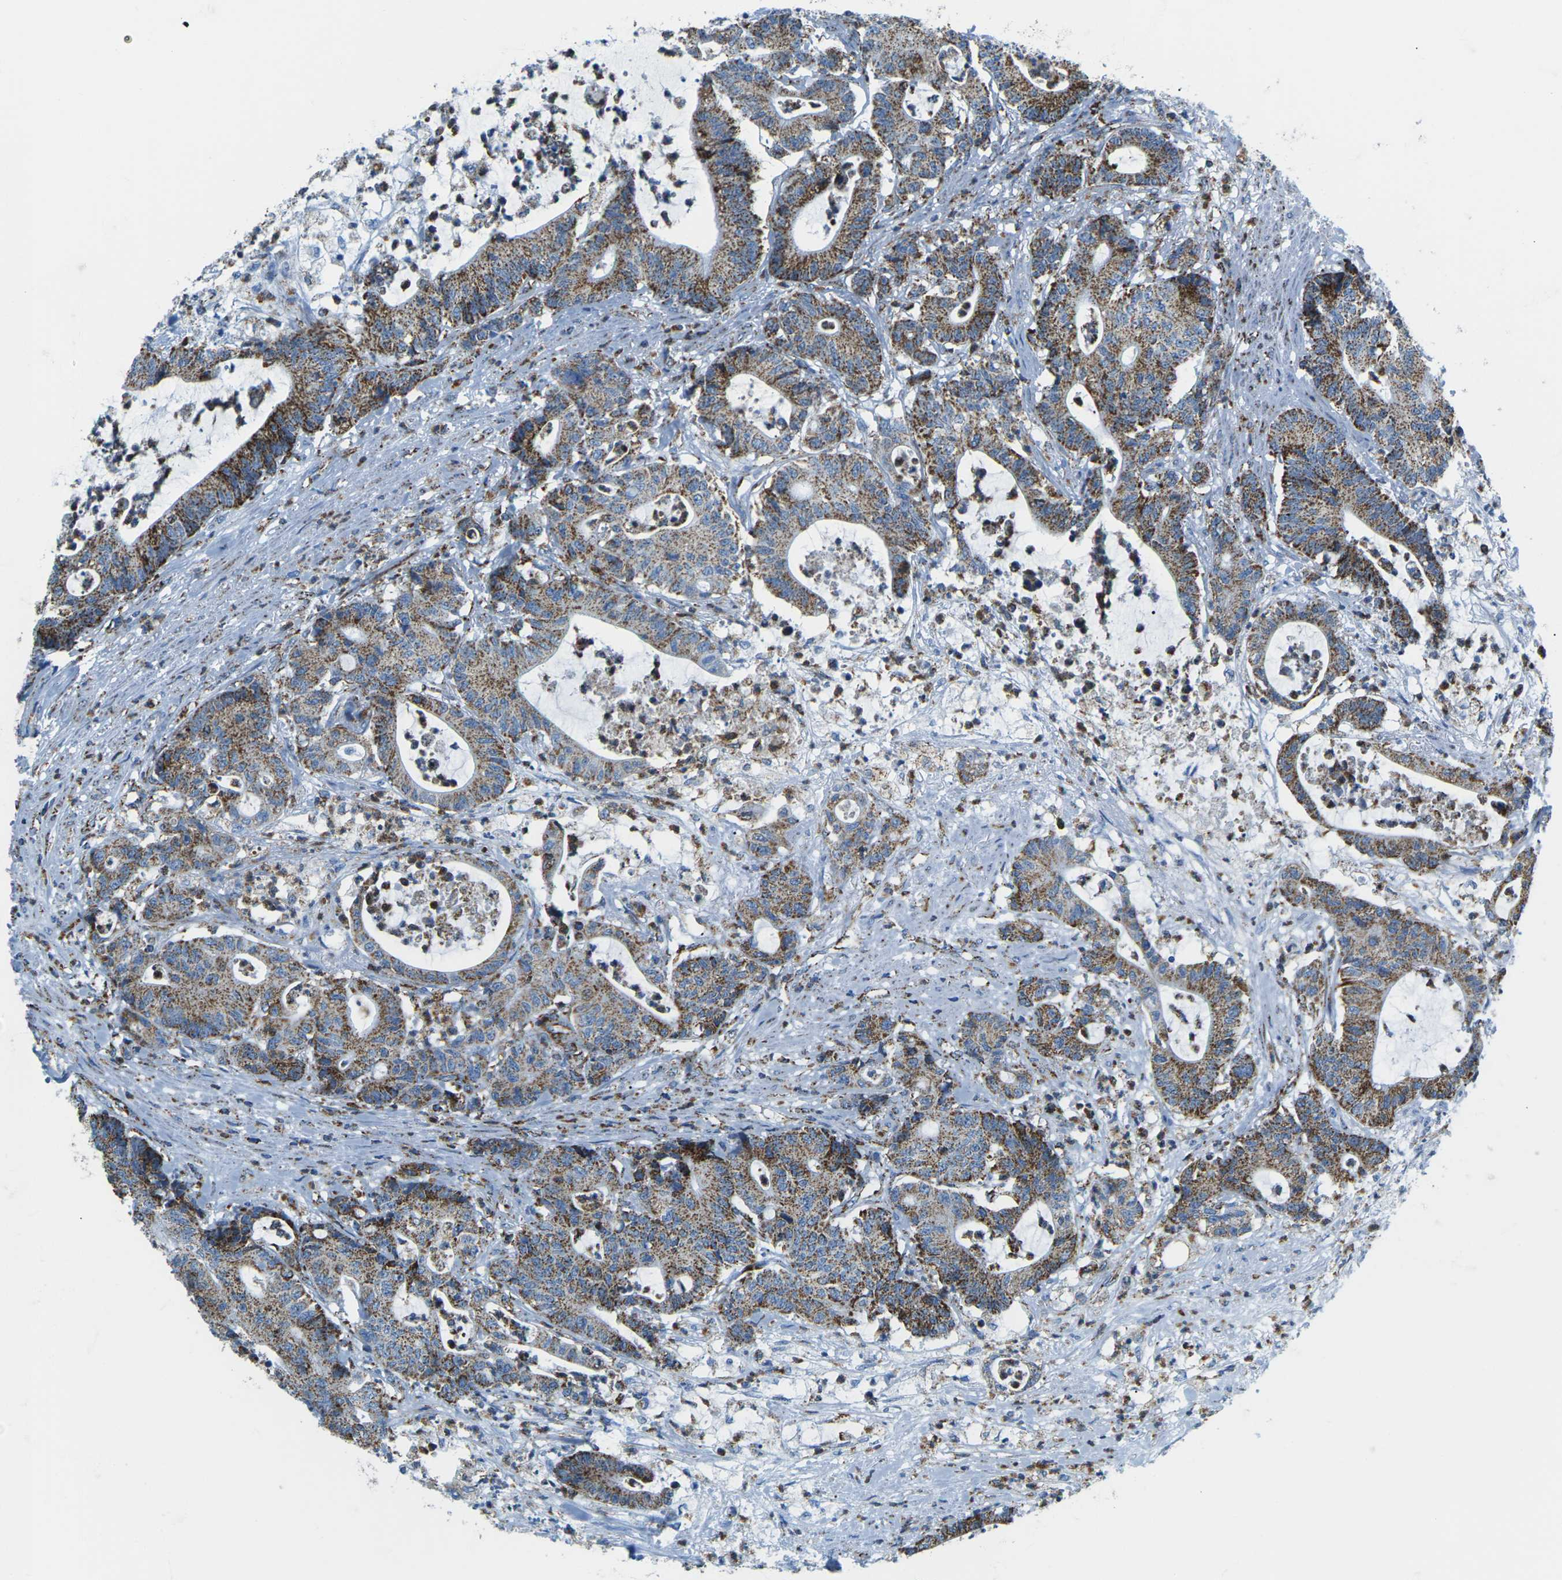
{"staining": {"intensity": "strong", "quantity": ">75%", "location": "cytoplasmic/membranous"}, "tissue": "colorectal cancer", "cell_type": "Tumor cells", "image_type": "cancer", "snomed": [{"axis": "morphology", "description": "Adenocarcinoma, NOS"}, {"axis": "topography", "description": "Colon"}], "caption": "About >75% of tumor cells in colorectal adenocarcinoma display strong cytoplasmic/membranous protein staining as visualized by brown immunohistochemical staining.", "gene": "COX6C", "patient": {"sex": "female", "age": 84}}